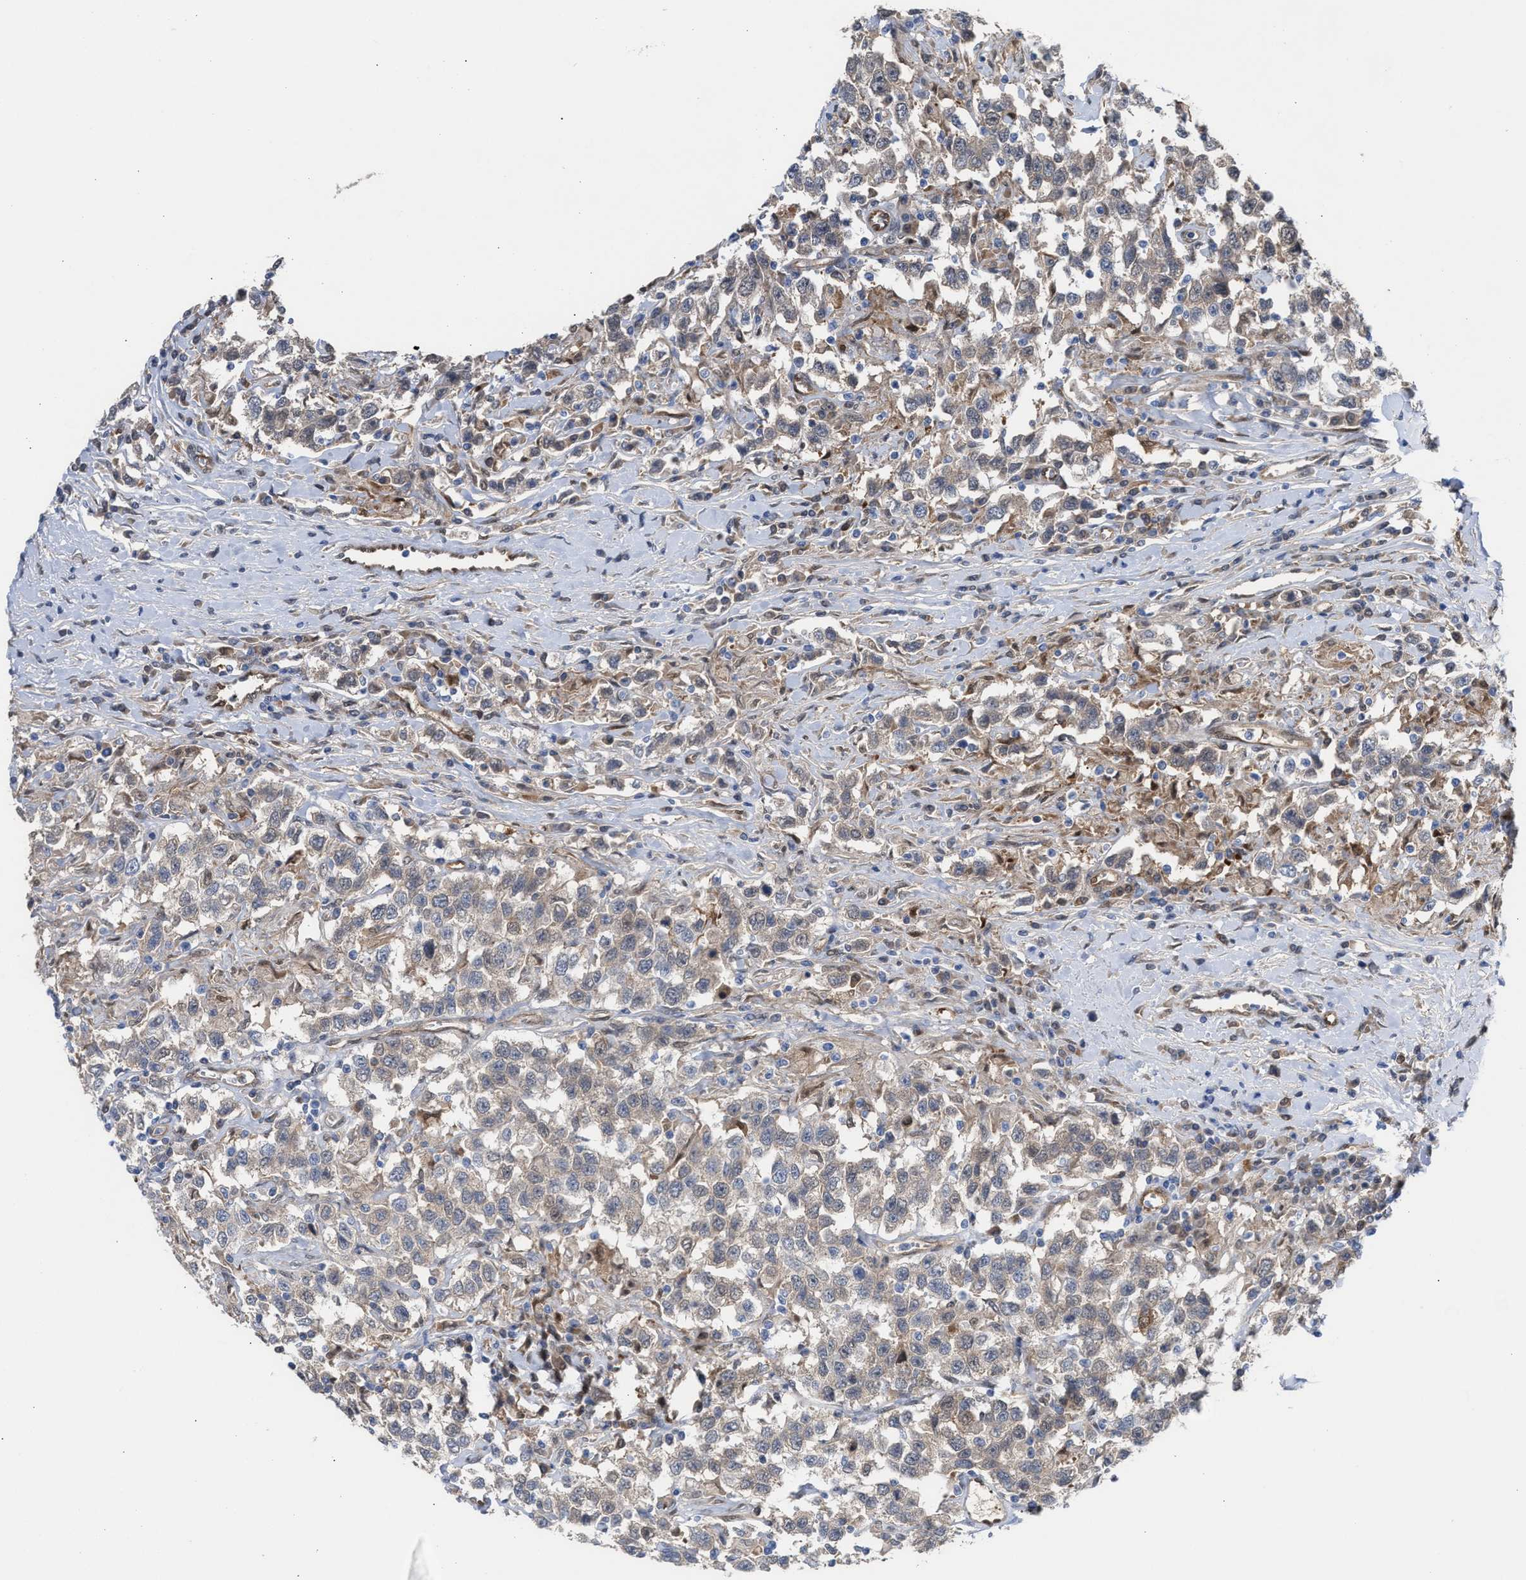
{"staining": {"intensity": "weak", "quantity": "<25%", "location": "cytoplasmic/membranous"}, "tissue": "testis cancer", "cell_type": "Tumor cells", "image_type": "cancer", "snomed": [{"axis": "morphology", "description": "Seminoma, NOS"}, {"axis": "topography", "description": "Testis"}], "caption": "Protein analysis of testis cancer (seminoma) displays no significant expression in tumor cells.", "gene": "TP53I3", "patient": {"sex": "male", "age": 41}}